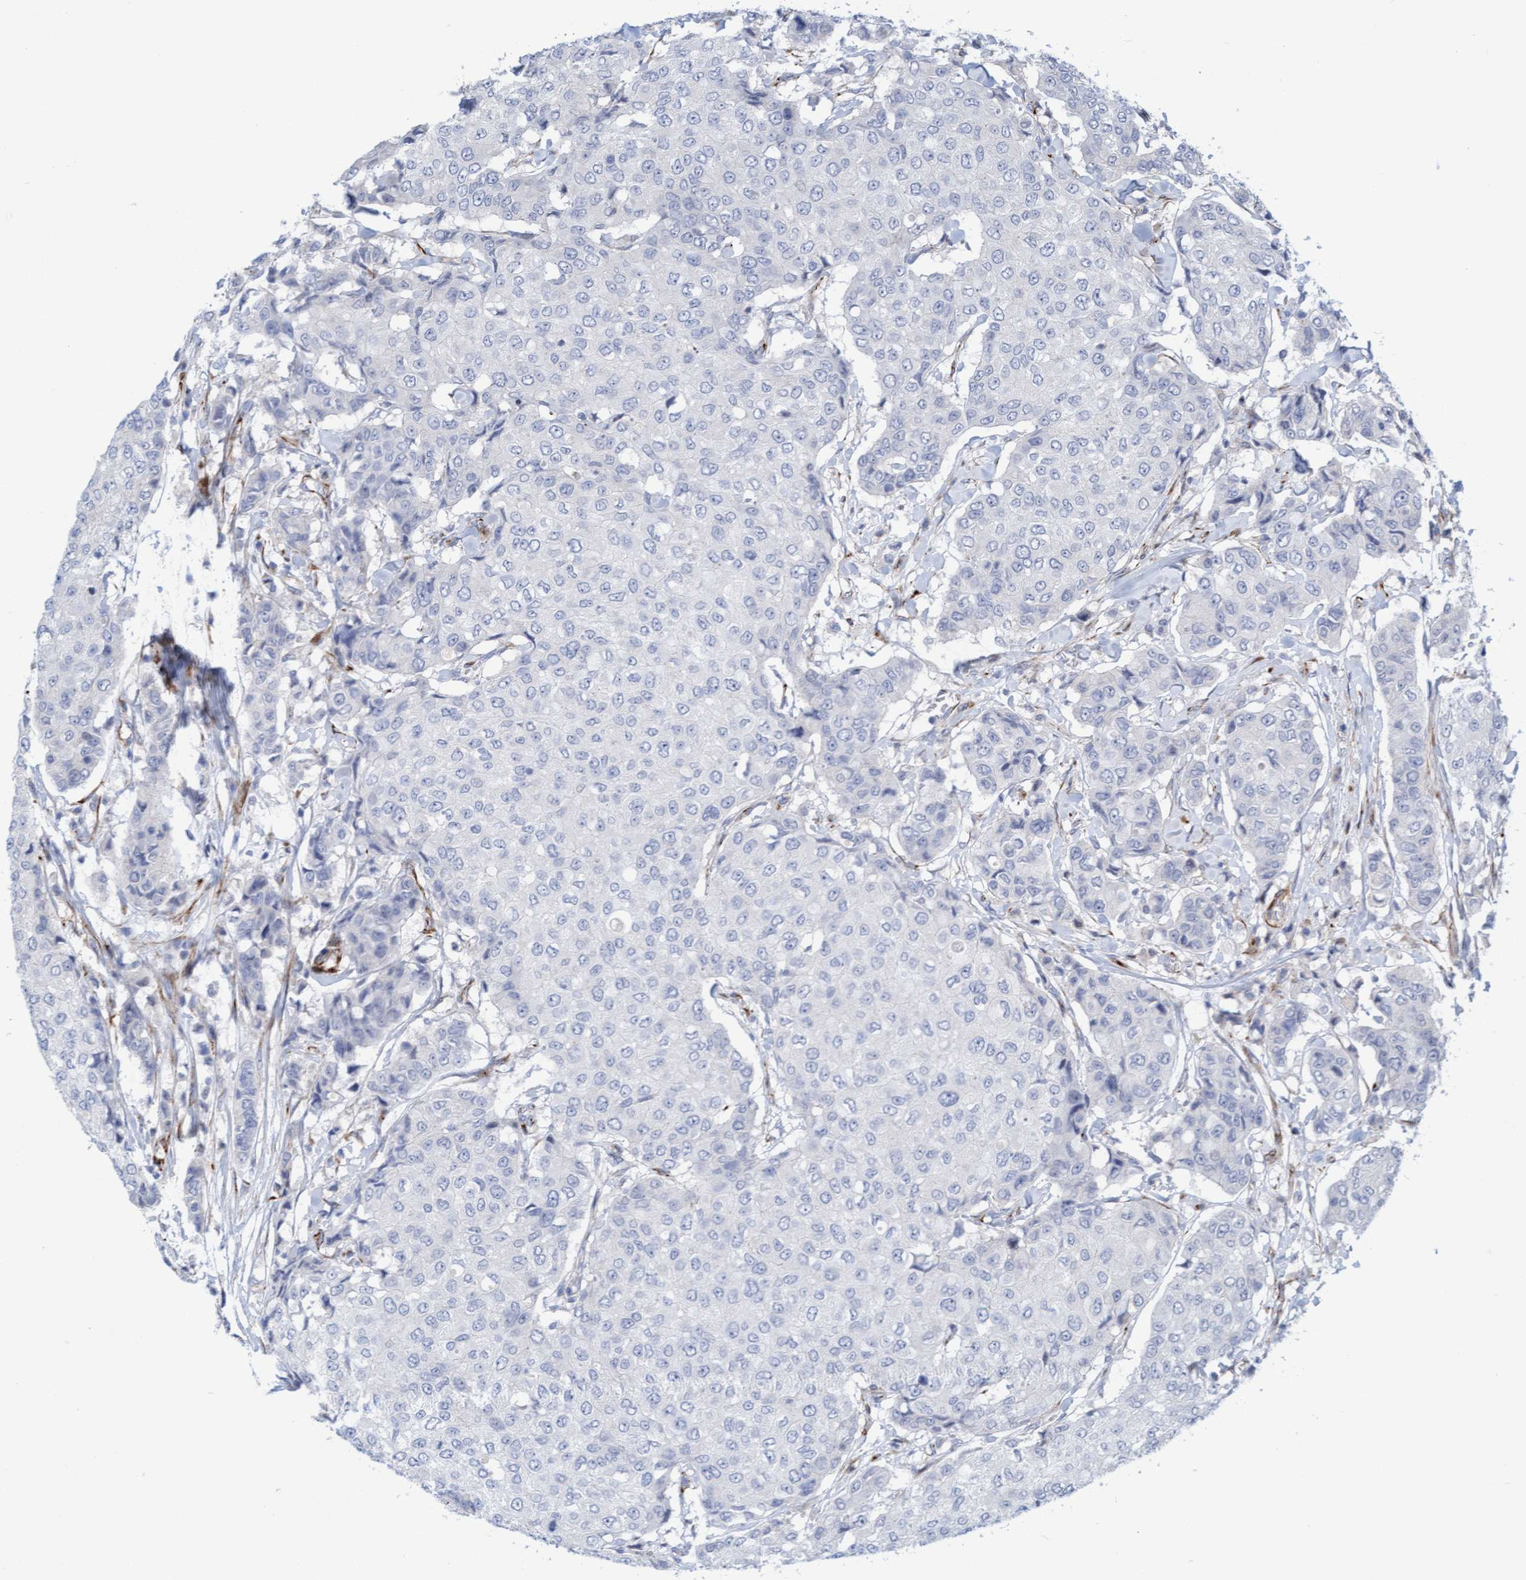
{"staining": {"intensity": "negative", "quantity": "none", "location": "none"}, "tissue": "breast cancer", "cell_type": "Tumor cells", "image_type": "cancer", "snomed": [{"axis": "morphology", "description": "Duct carcinoma"}, {"axis": "topography", "description": "Breast"}], "caption": "Immunohistochemistry (IHC) of infiltrating ductal carcinoma (breast) reveals no staining in tumor cells.", "gene": "POLG2", "patient": {"sex": "female", "age": 27}}